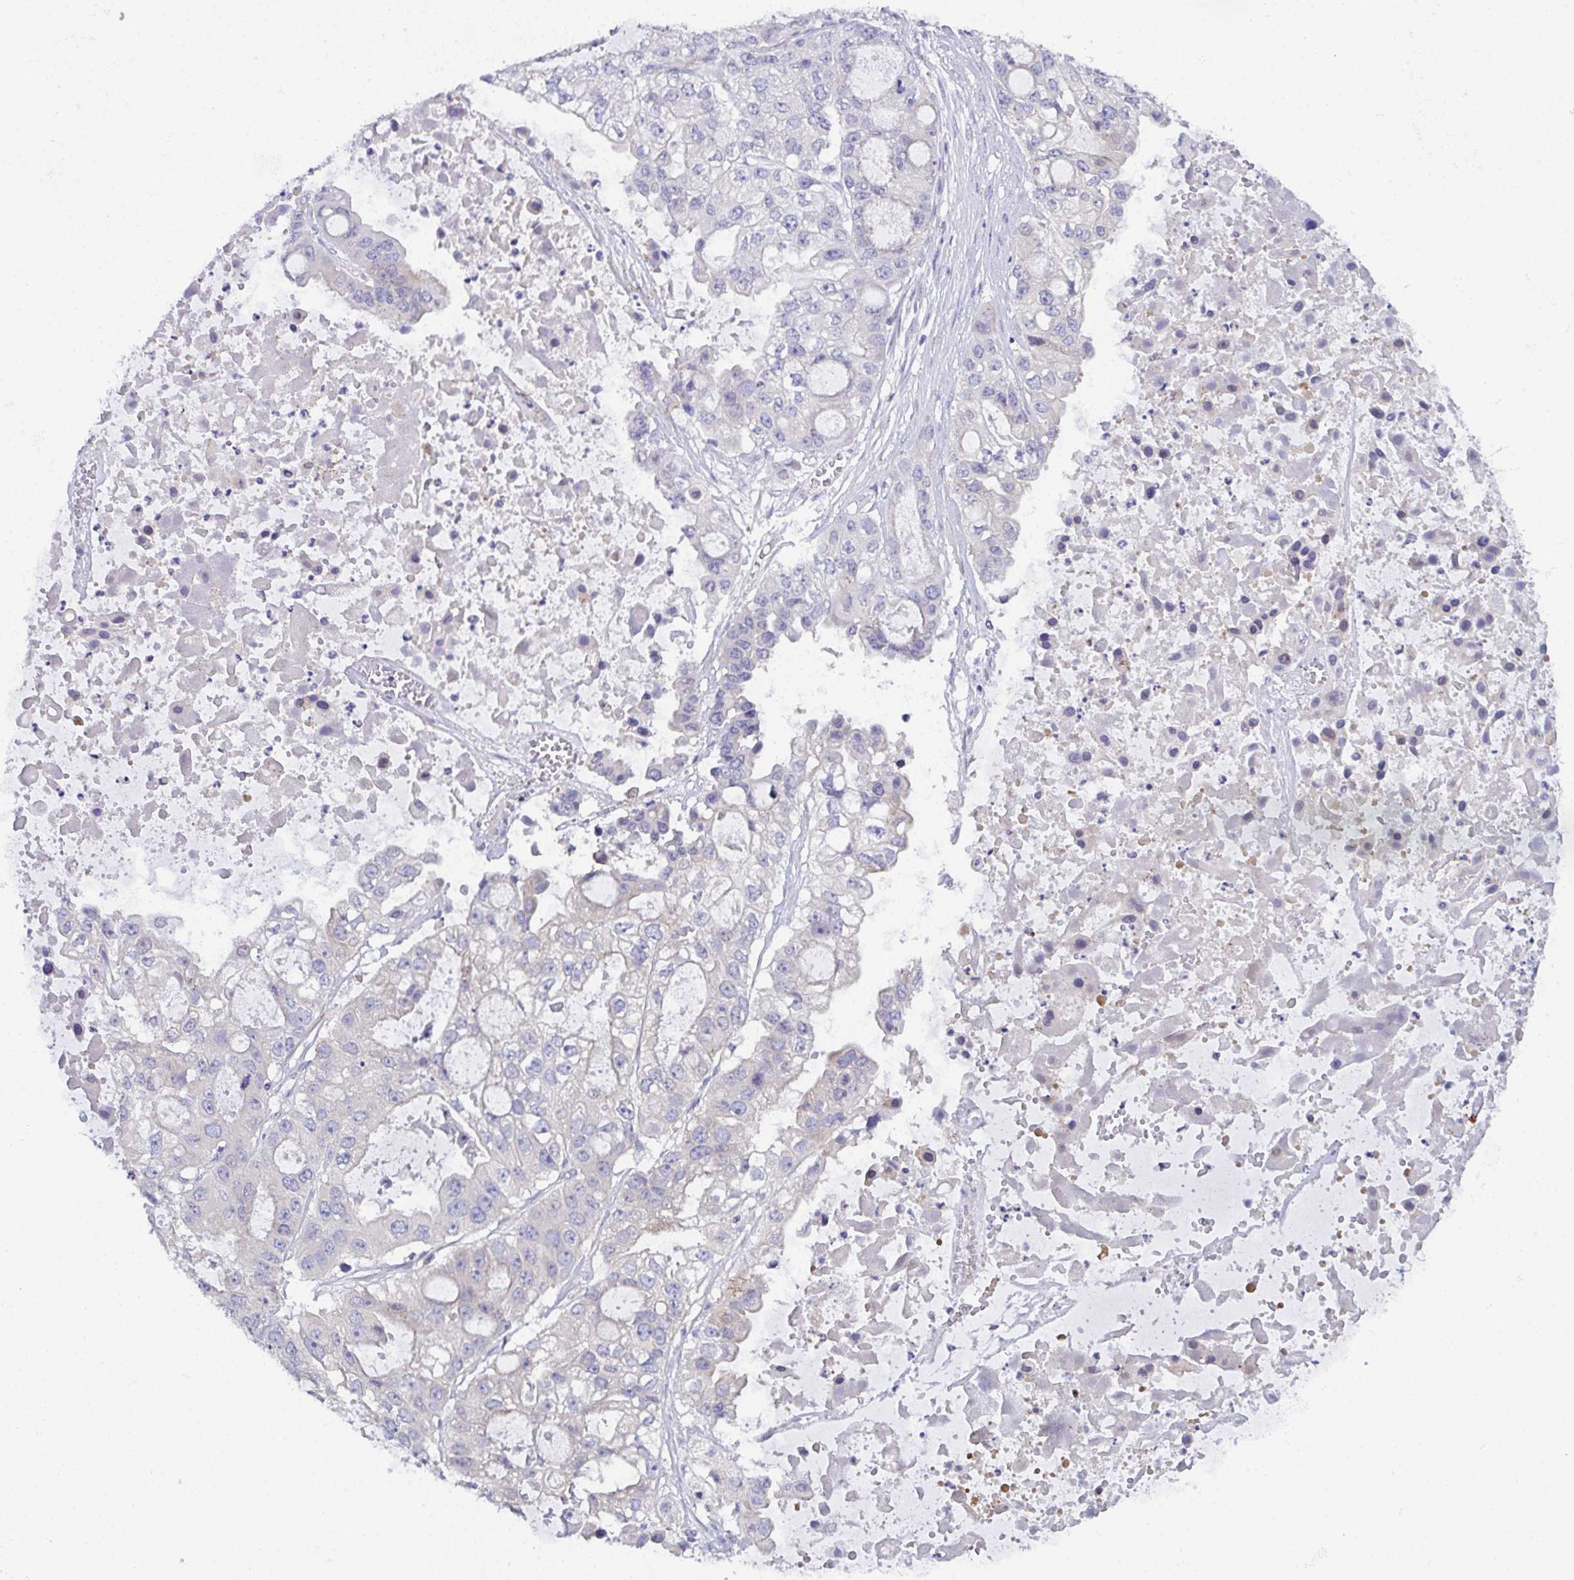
{"staining": {"intensity": "negative", "quantity": "none", "location": "none"}, "tissue": "ovarian cancer", "cell_type": "Tumor cells", "image_type": "cancer", "snomed": [{"axis": "morphology", "description": "Cystadenocarcinoma, serous, NOS"}, {"axis": "topography", "description": "Ovary"}], "caption": "The IHC histopathology image has no significant positivity in tumor cells of serous cystadenocarcinoma (ovarian) tissue.", "gene": "CFAP97D1", "patient": {"sex": "female", "age": 56}}